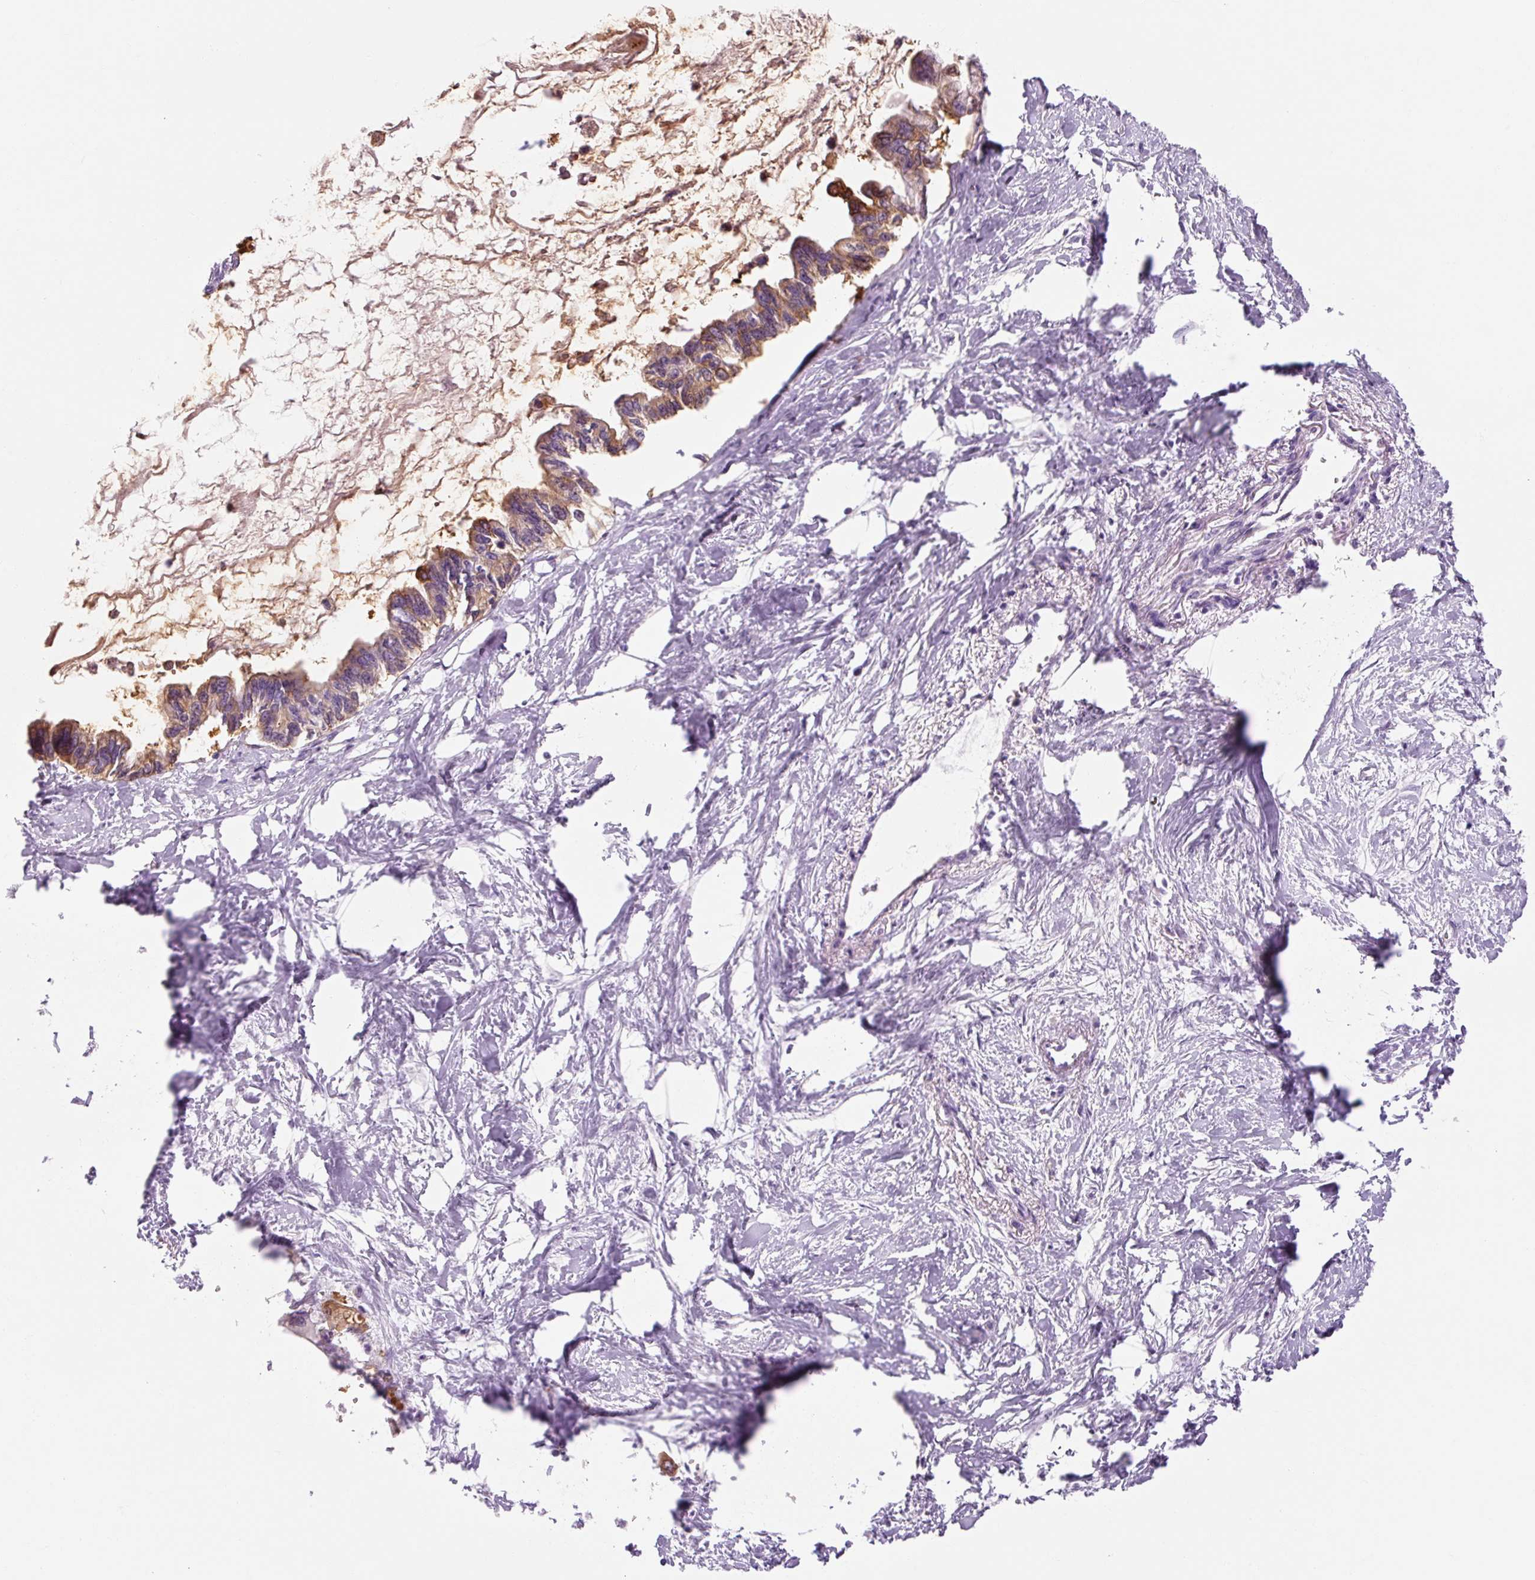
{"staining": {"intensity": "strong", "quantity": "25%-75%", "location": "cytoplasmic/membranous"}, "tissue": "pancreatic cancer", "cell_type": "Tumor cells", "image_type": "cancer", "snomed": [{"axis": "morphology", "description": "Adenocarcinoma, NOS"}, {"axis": "topography", "description": "Pancreas"}], "caption": "This is an image of IHC staining of adenocarcinoma (pancreatic), which shows strong staining in the cytoplasmic/membranous of tumor cells.", "gene": "OR8K1", "patient": {"sex": "male", "age": 61}}